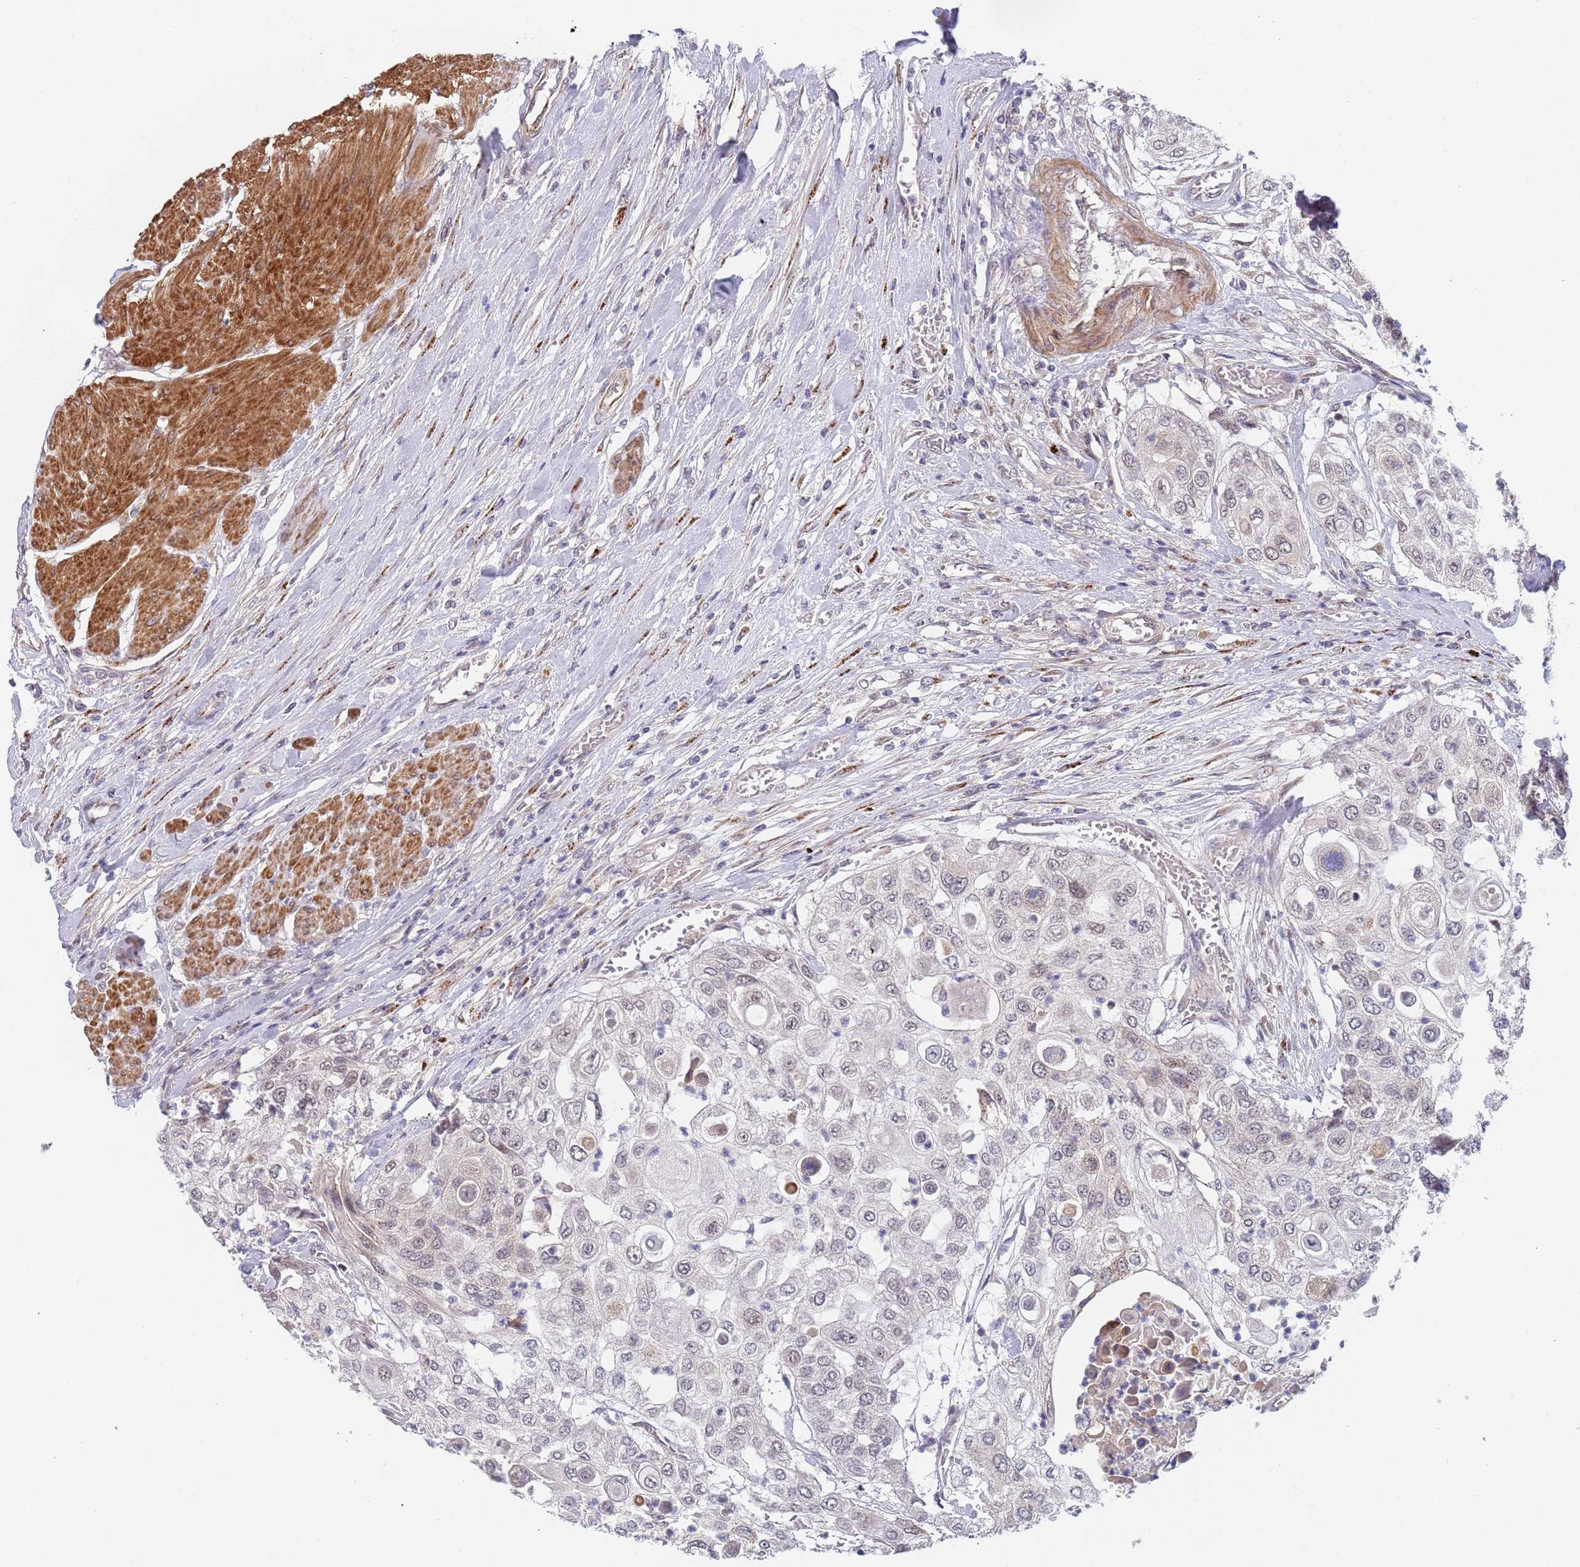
{"staining": {"intensity": "negative", "quantity": "none", "location": "none"}, "tissue": "urothelial cancer", "cell_type": "Tumor cells", "image_type": "cancer", "snomed": [{"axis": "morphology", "description": "Urothelial carcinoma, High grade"}, {"axis": "topography", "description": "Urinary bladder"}], "caption": "Urothelial carcinoma (high-grade) stained for a protein using immunohistochemistry demonstrates no staining tumor cells.", "gene": "B4GALT4", "patient": {"sex": "female", "age": 79}}